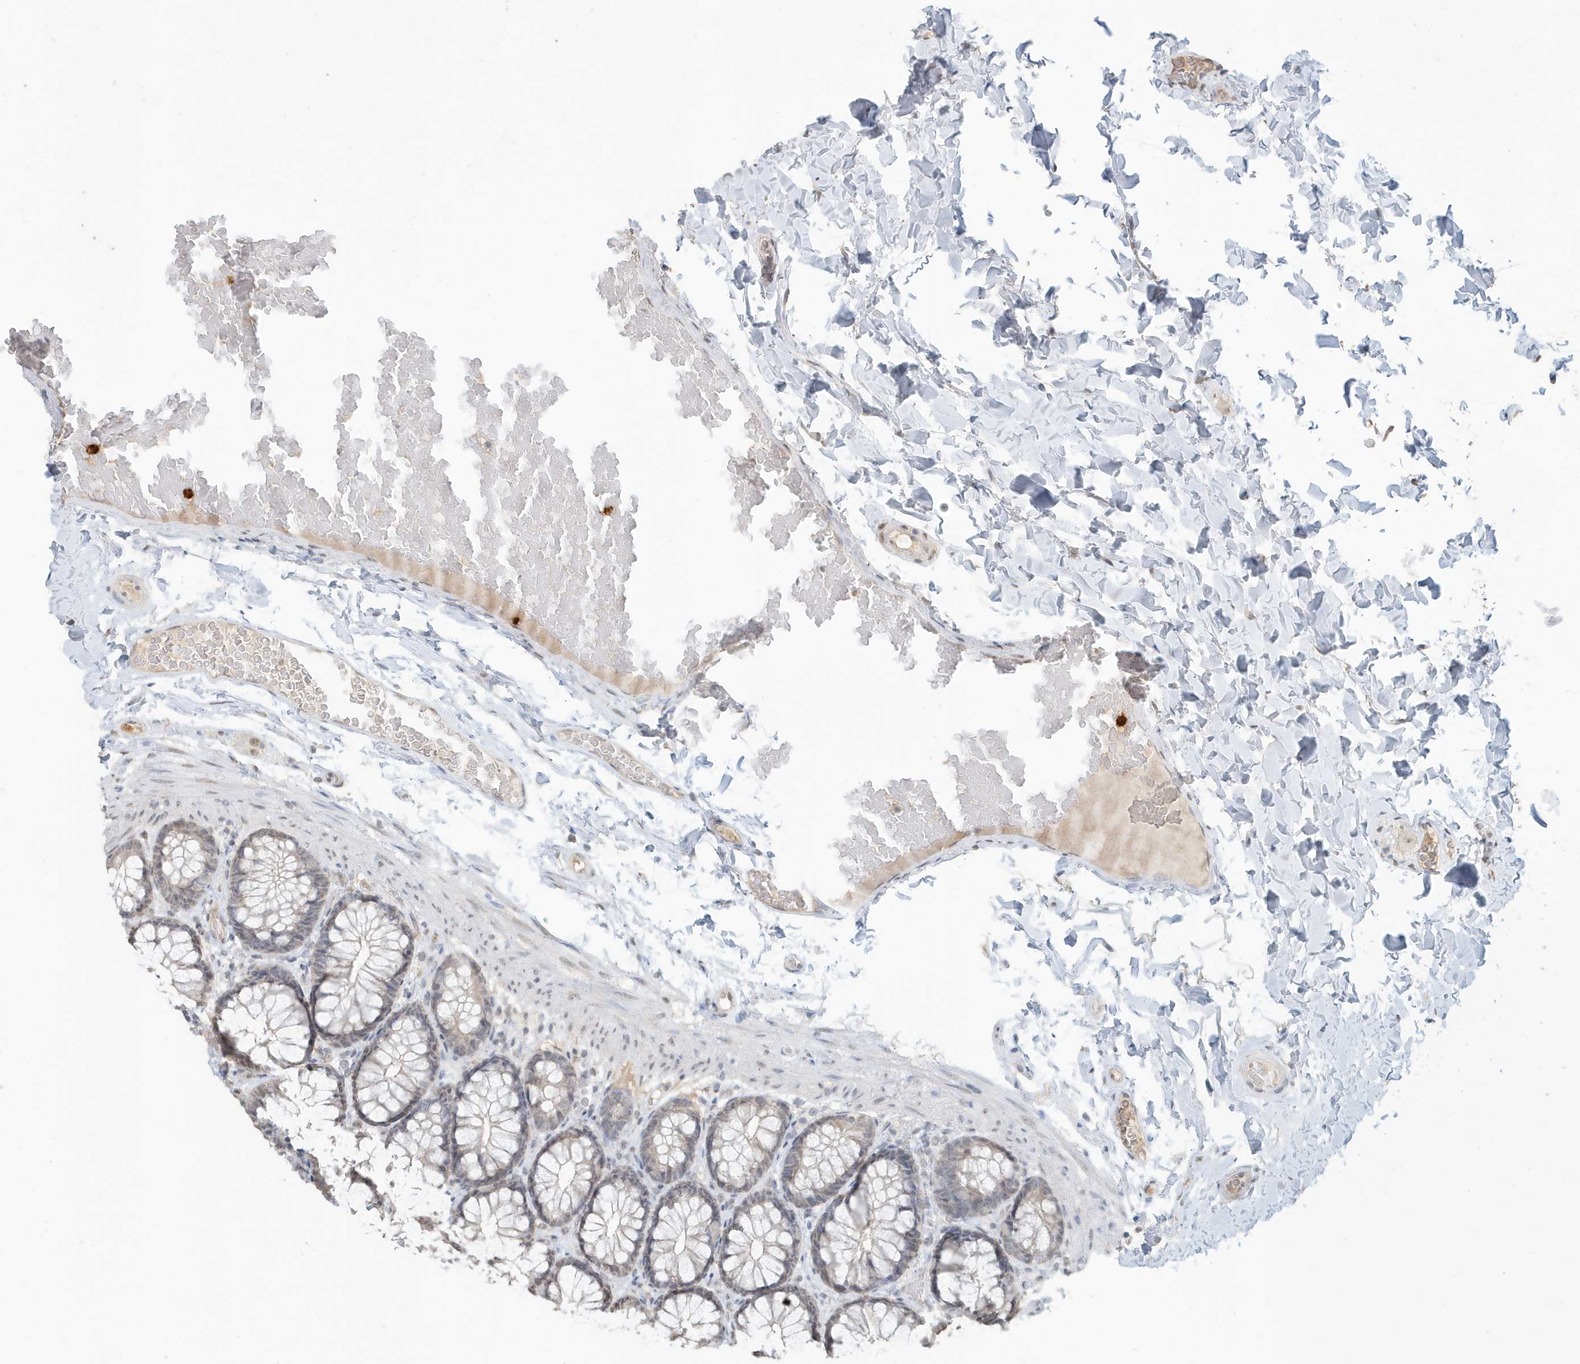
{"staining": {"intensity": "weak", "quantity": "25%-75%", "location": "cytoplasmic/membranous,nuclear"}, "tissue": "colon", "cell_type": "Endothelial cells", "image_type": "normal", "snomed": [{"axis": "morphology", "description": "Normal tissue, NOS"}, {"axis": "topography", "description": "Colon"}], "caption": "IHC histopathology image of benign colon: human colon stained using immunohistochemistry exhibits low levels of weak protein expression localized specifically in the cytoplasmic/membranous,nuclear of endothelial cells, appearing as a cytoplasmic/membranous,nuclear brown color.", "gene": "DEFA1", "patient": {"sex": "male", "age": 47}}